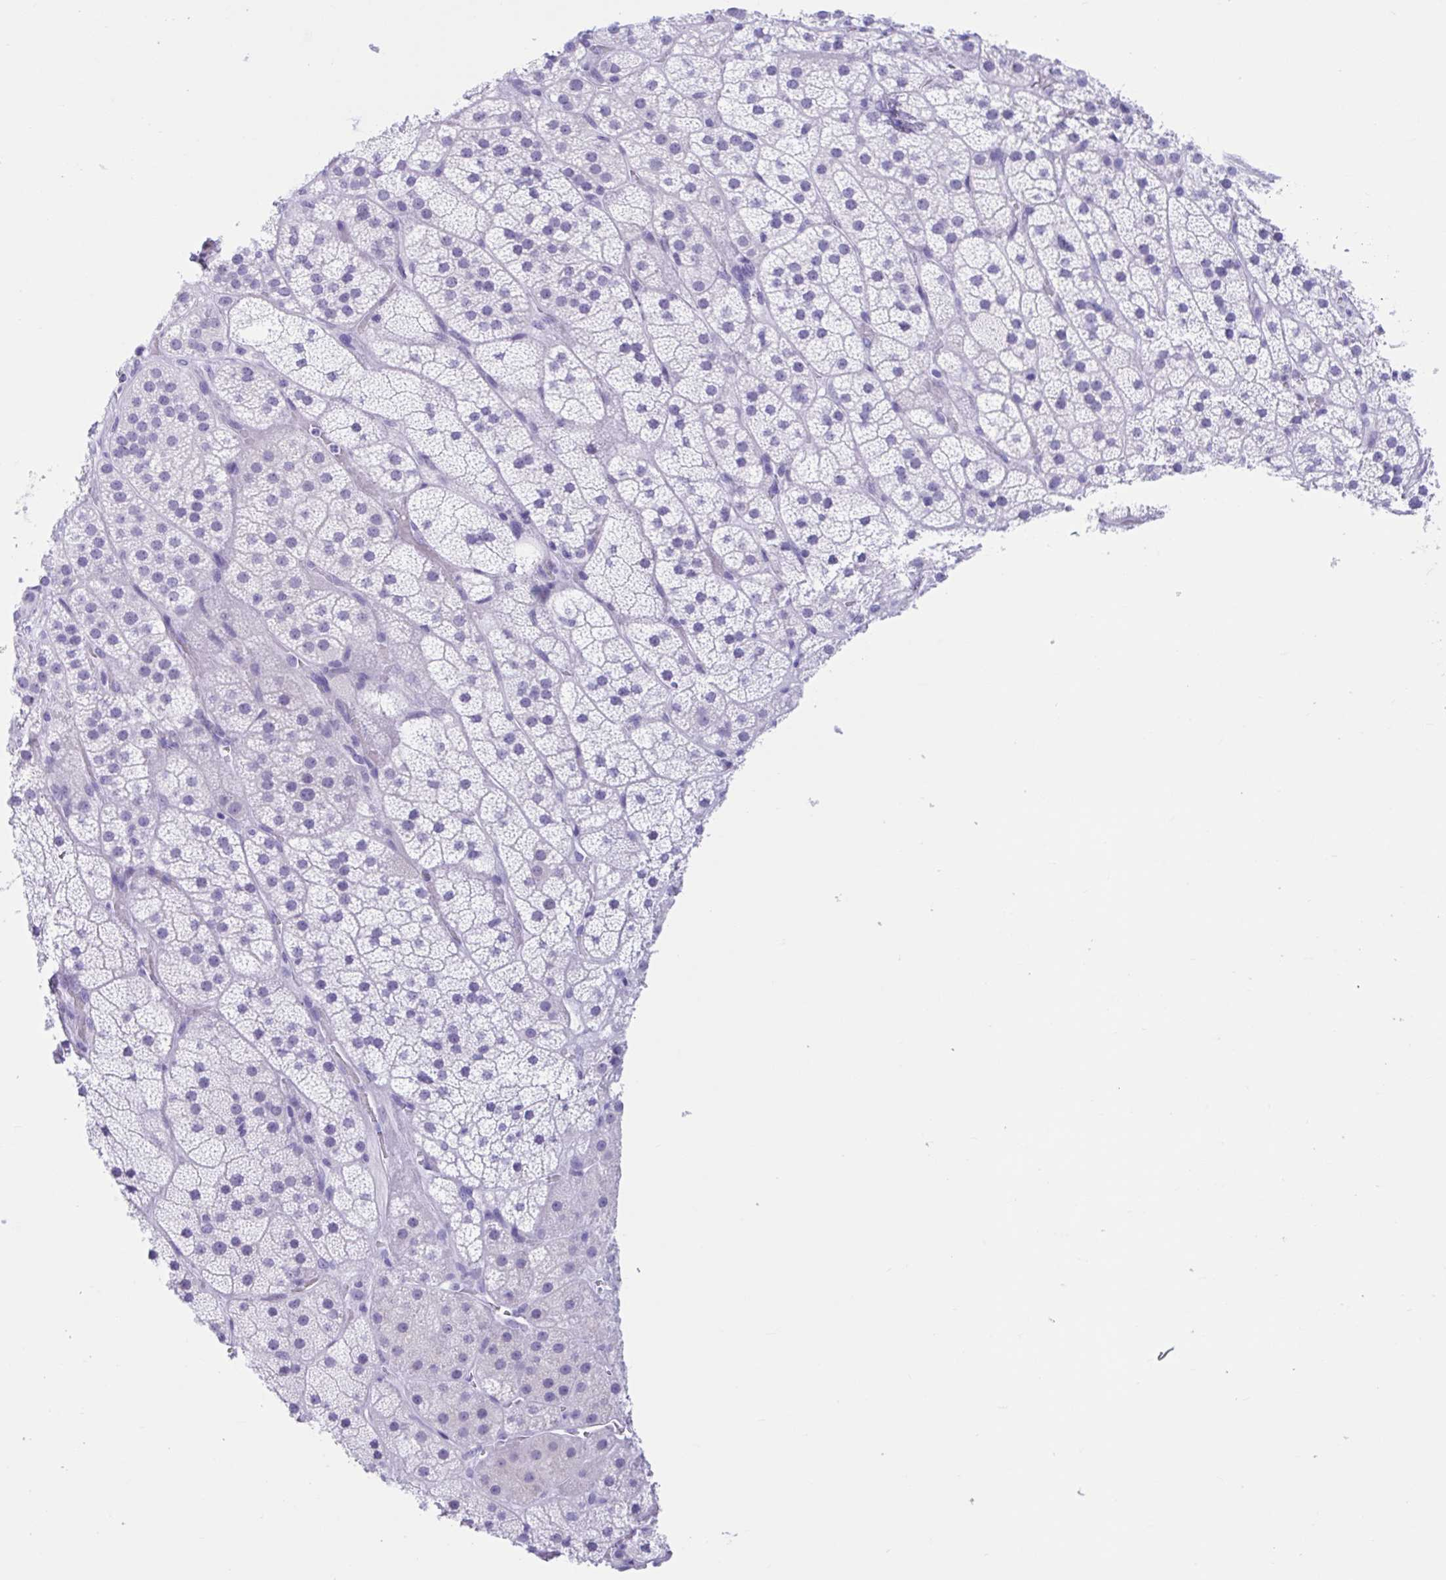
{"staining": {"intensity": "negative", "quantity": "none", "location": "none"}, "tissue": "adrenal gland", "cell_type": "Glandular cells", "image_type": "normal", "snomed": [{"axis": "morphology", "description": "Normal tissue, NOS"}, {"axis": "topography", "description": "Adrenal gland"}], "caption": "Immunohistochemistry of benign adrenal gland reveals no expression in glandular cells.", "gene": "TMEM35A", "patient": {"sex": "male", "age": 57}}